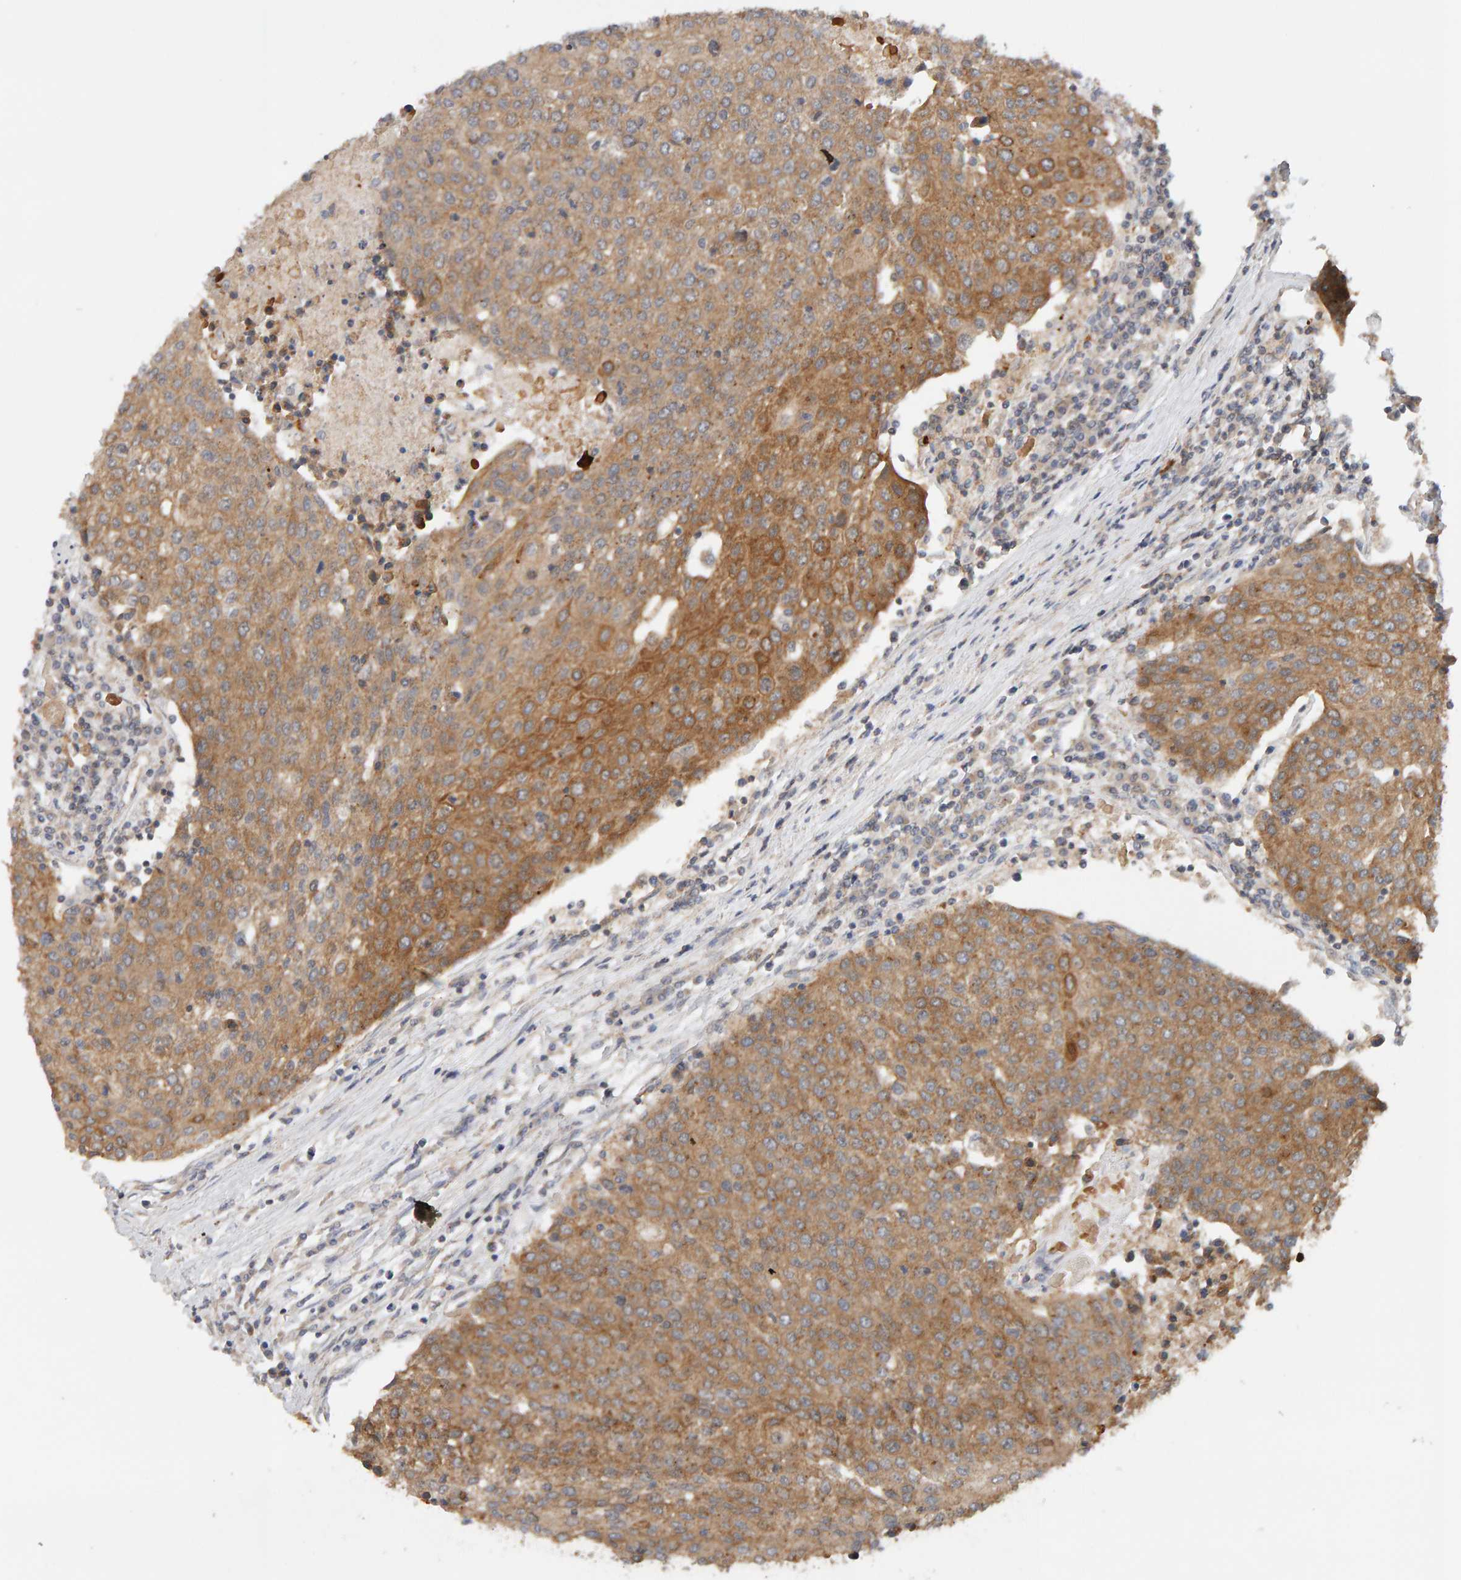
{"staining": {"intensity": "moderate", "quantity": ">75%", "location": "cytoplasmic/membranous"}, "tissue": "urothelial cancer", "cell_type": "Tumor cells", "image_type": "cancer", "snomed": [{"axis": "morphology", "description": "Urothelial carcinoma, High grade"}, {"axis": "topography", "description": "Urinary bladder"}], "caption": "About >75% of tumor cells in urothelial cancer display moderate cytoplasmic/membranous protein staining as visualized by brown immunohistochemical staining.", "gene": "DNAJC7", "patient": {"sex": "female", "age": 85}}